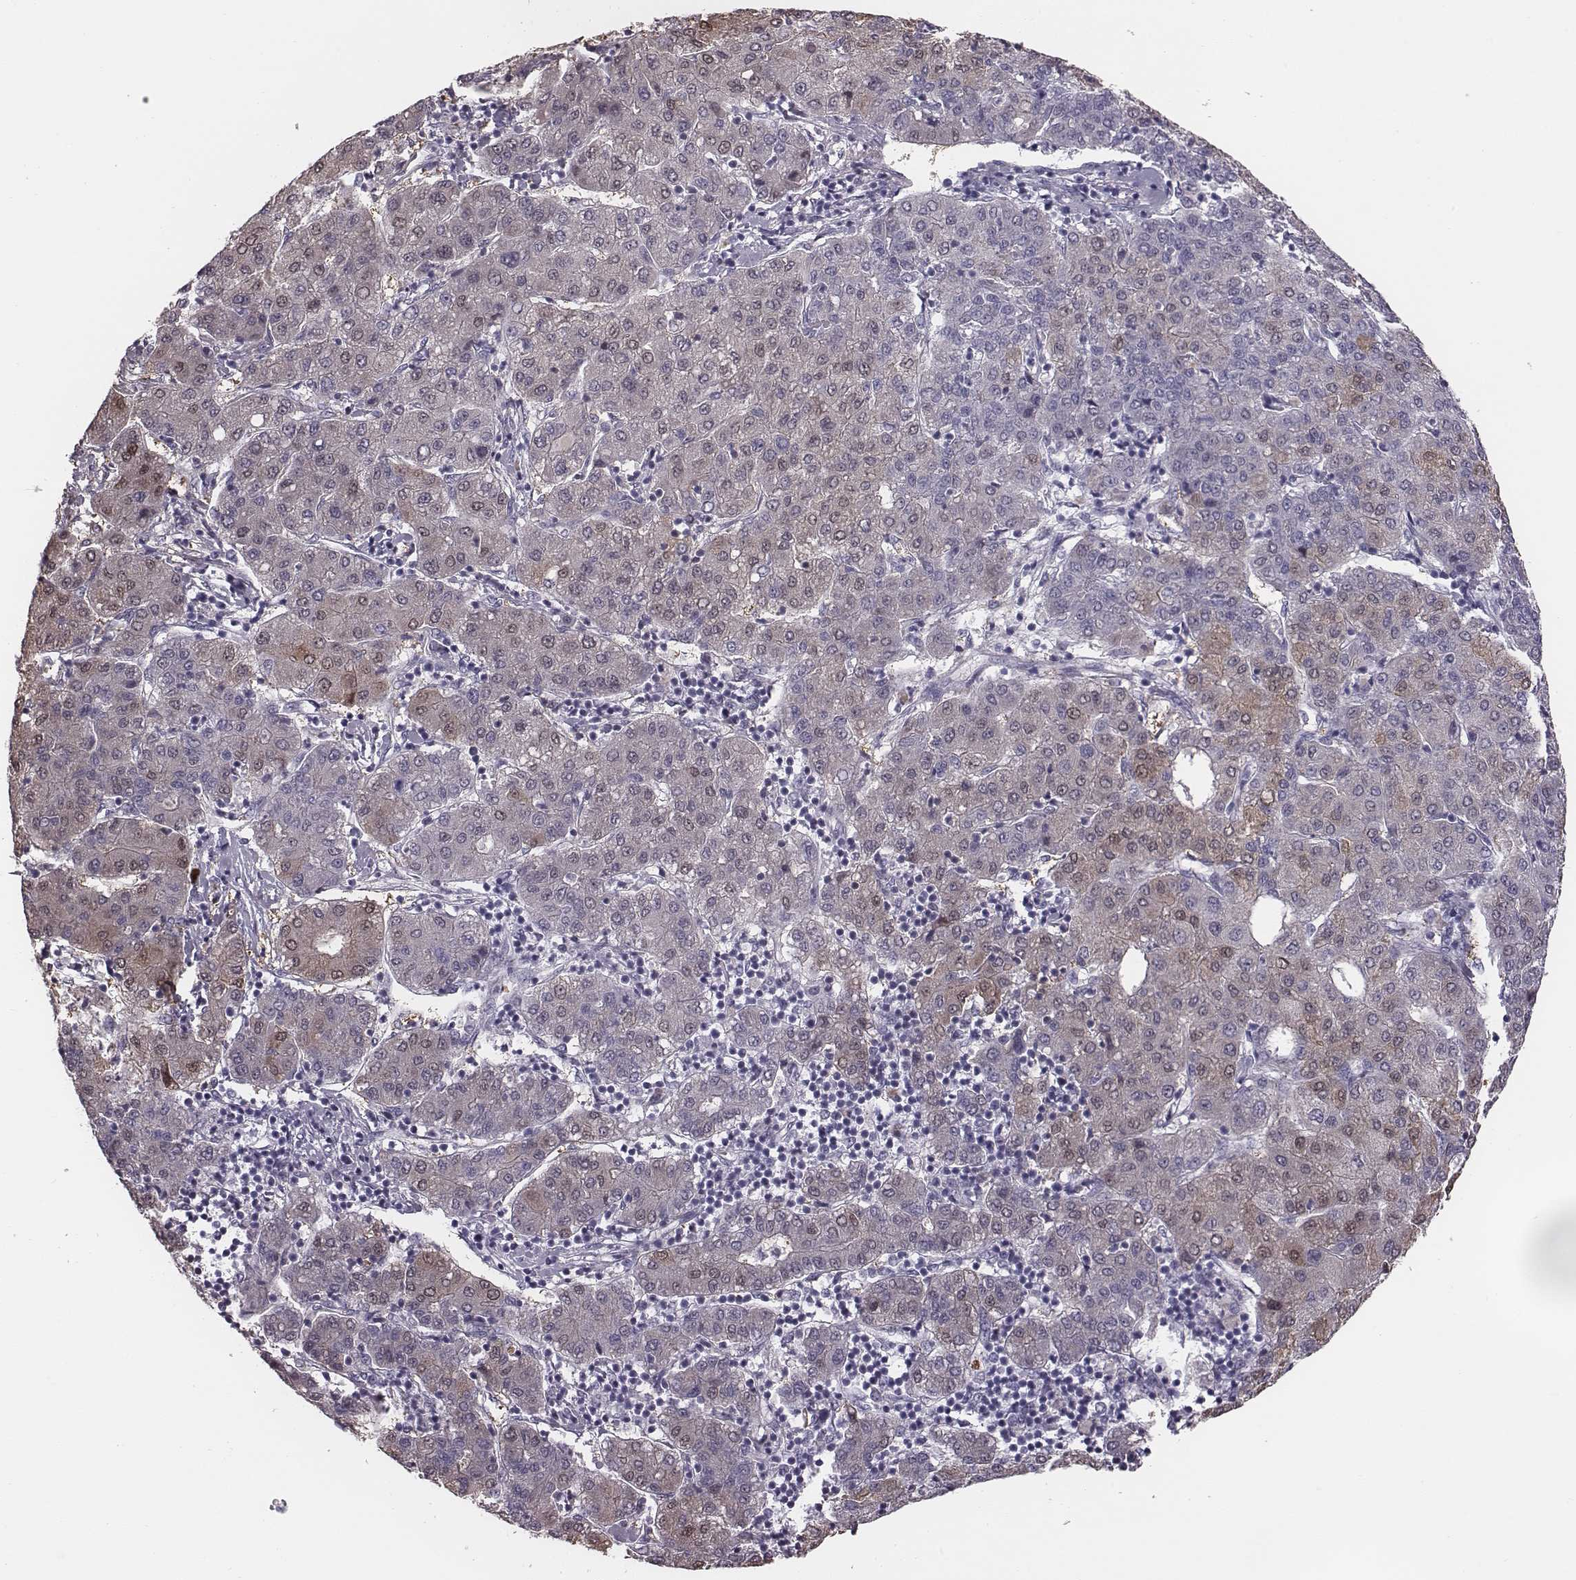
{"staining": {"intensity": "negative", "quantity": "none", "location": "none"}, "tissue": "liver cancer", "cell_type": "Tumor cells", "image_type": "cancer", "snomed": [{"axis": "morphology", "description": "Carcinoma, Hepatocellular, NOS"}, {"axis": "topography", "description": "Liver"}], "caption": "Tumor cells are negative for brown protein staining in liver cancer.", "gene": "CRISP1", "patient": {"sex": "male", "age": 65}}